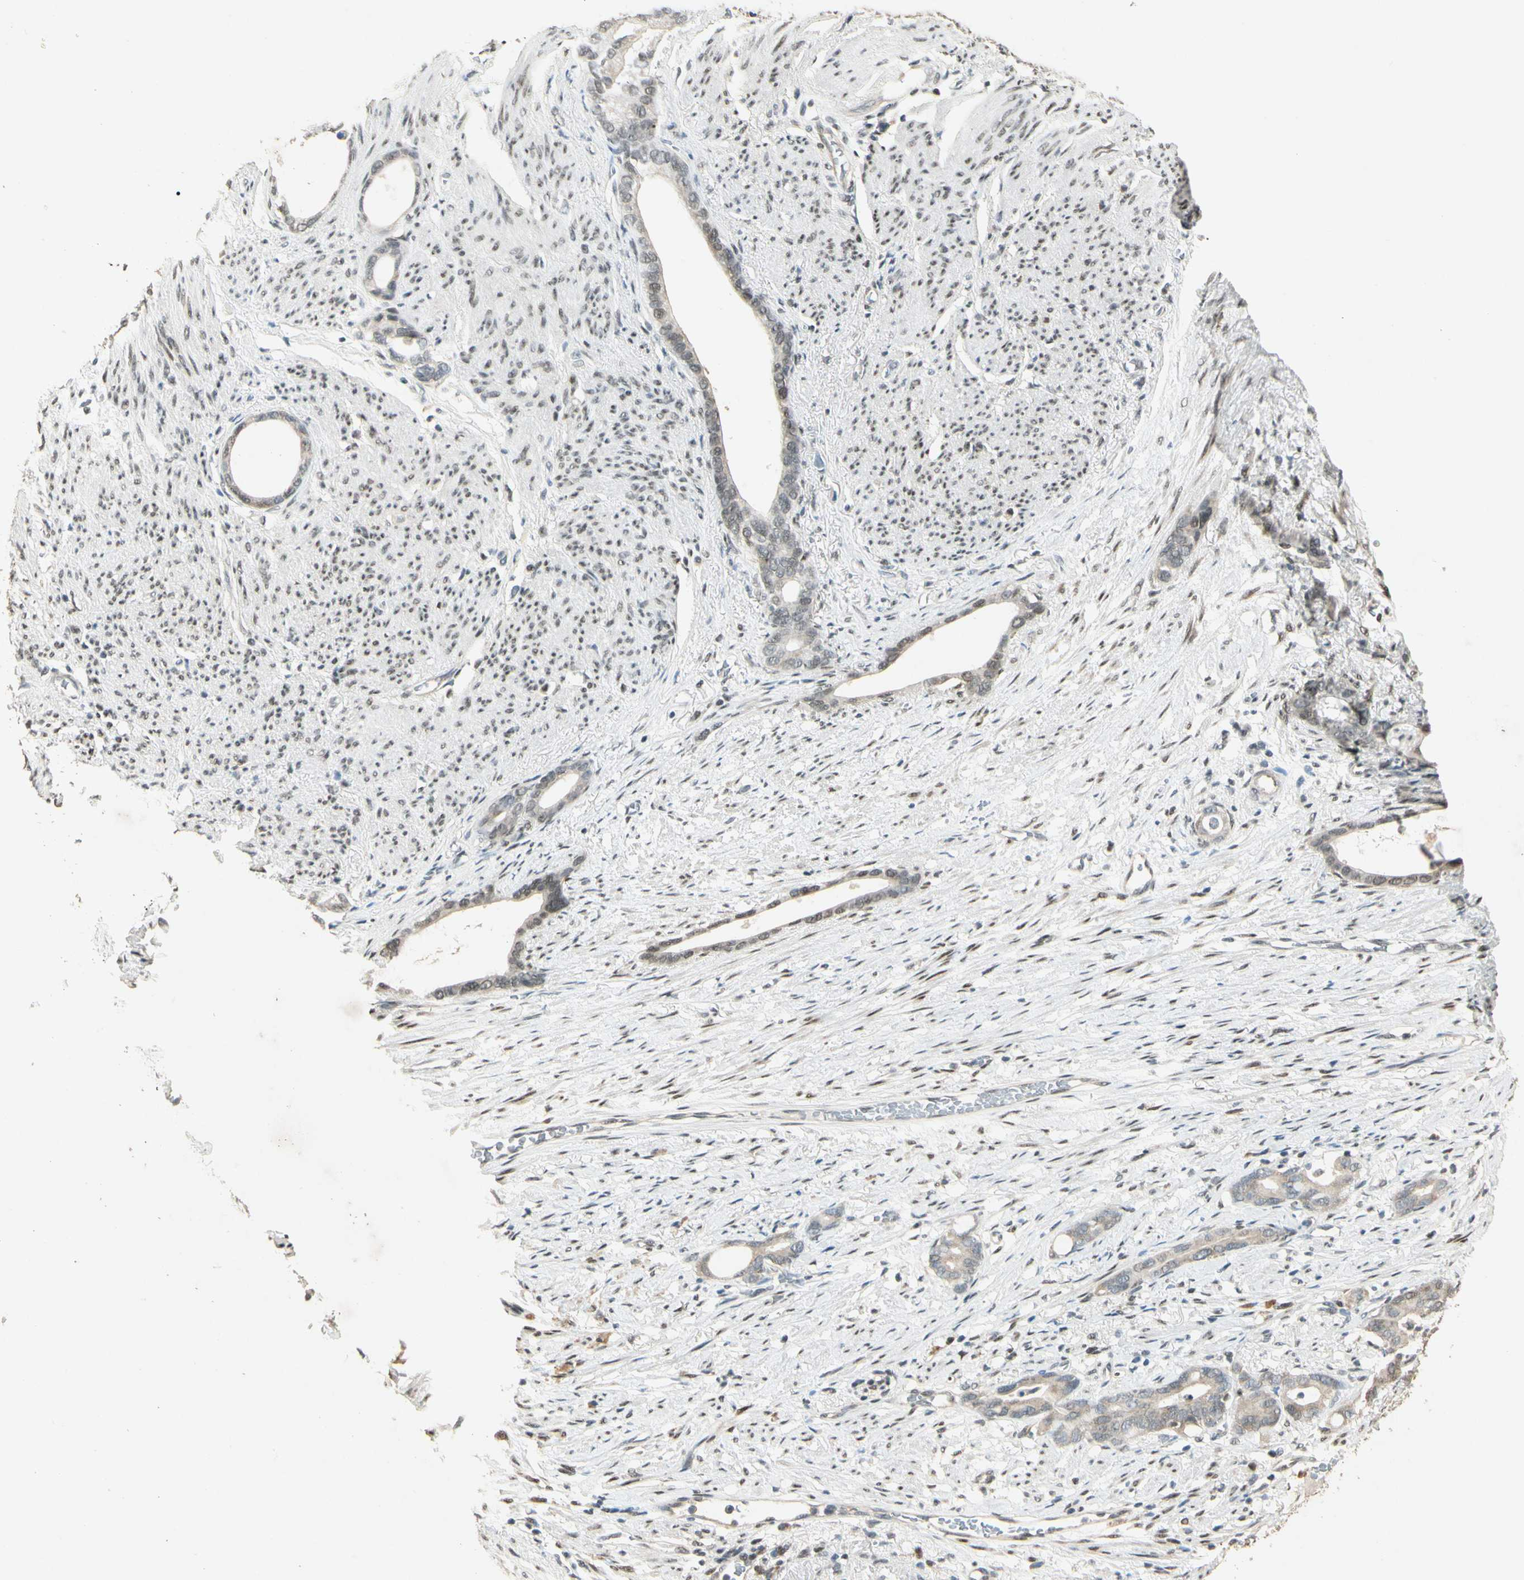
{"staining": {"intensity": "weak", "quantity": "25%-75%", "location": "cytoplasmic/membranous,nuclear"}, "tissue": "stomach cancer", "cell_type": "Tumor cells", "image_type": "cancer", "snomed": [{"axis": "morphology", "description": "Adenocarcinoma, NOS"}, {"axis": "topography", "description": "Stomach"}], "caption": "A histopathology image of stomach cancer stained for a protein shows weak cytoplasmic/membranous and nuclear brown staining in tumor cells. (Stains: DAB in brown, nuclei in blue, Microscopy: brightfield microscopy at high magnification).", "gene": "ZBTB4", "patient": {"sex": "female", "age": 75}}